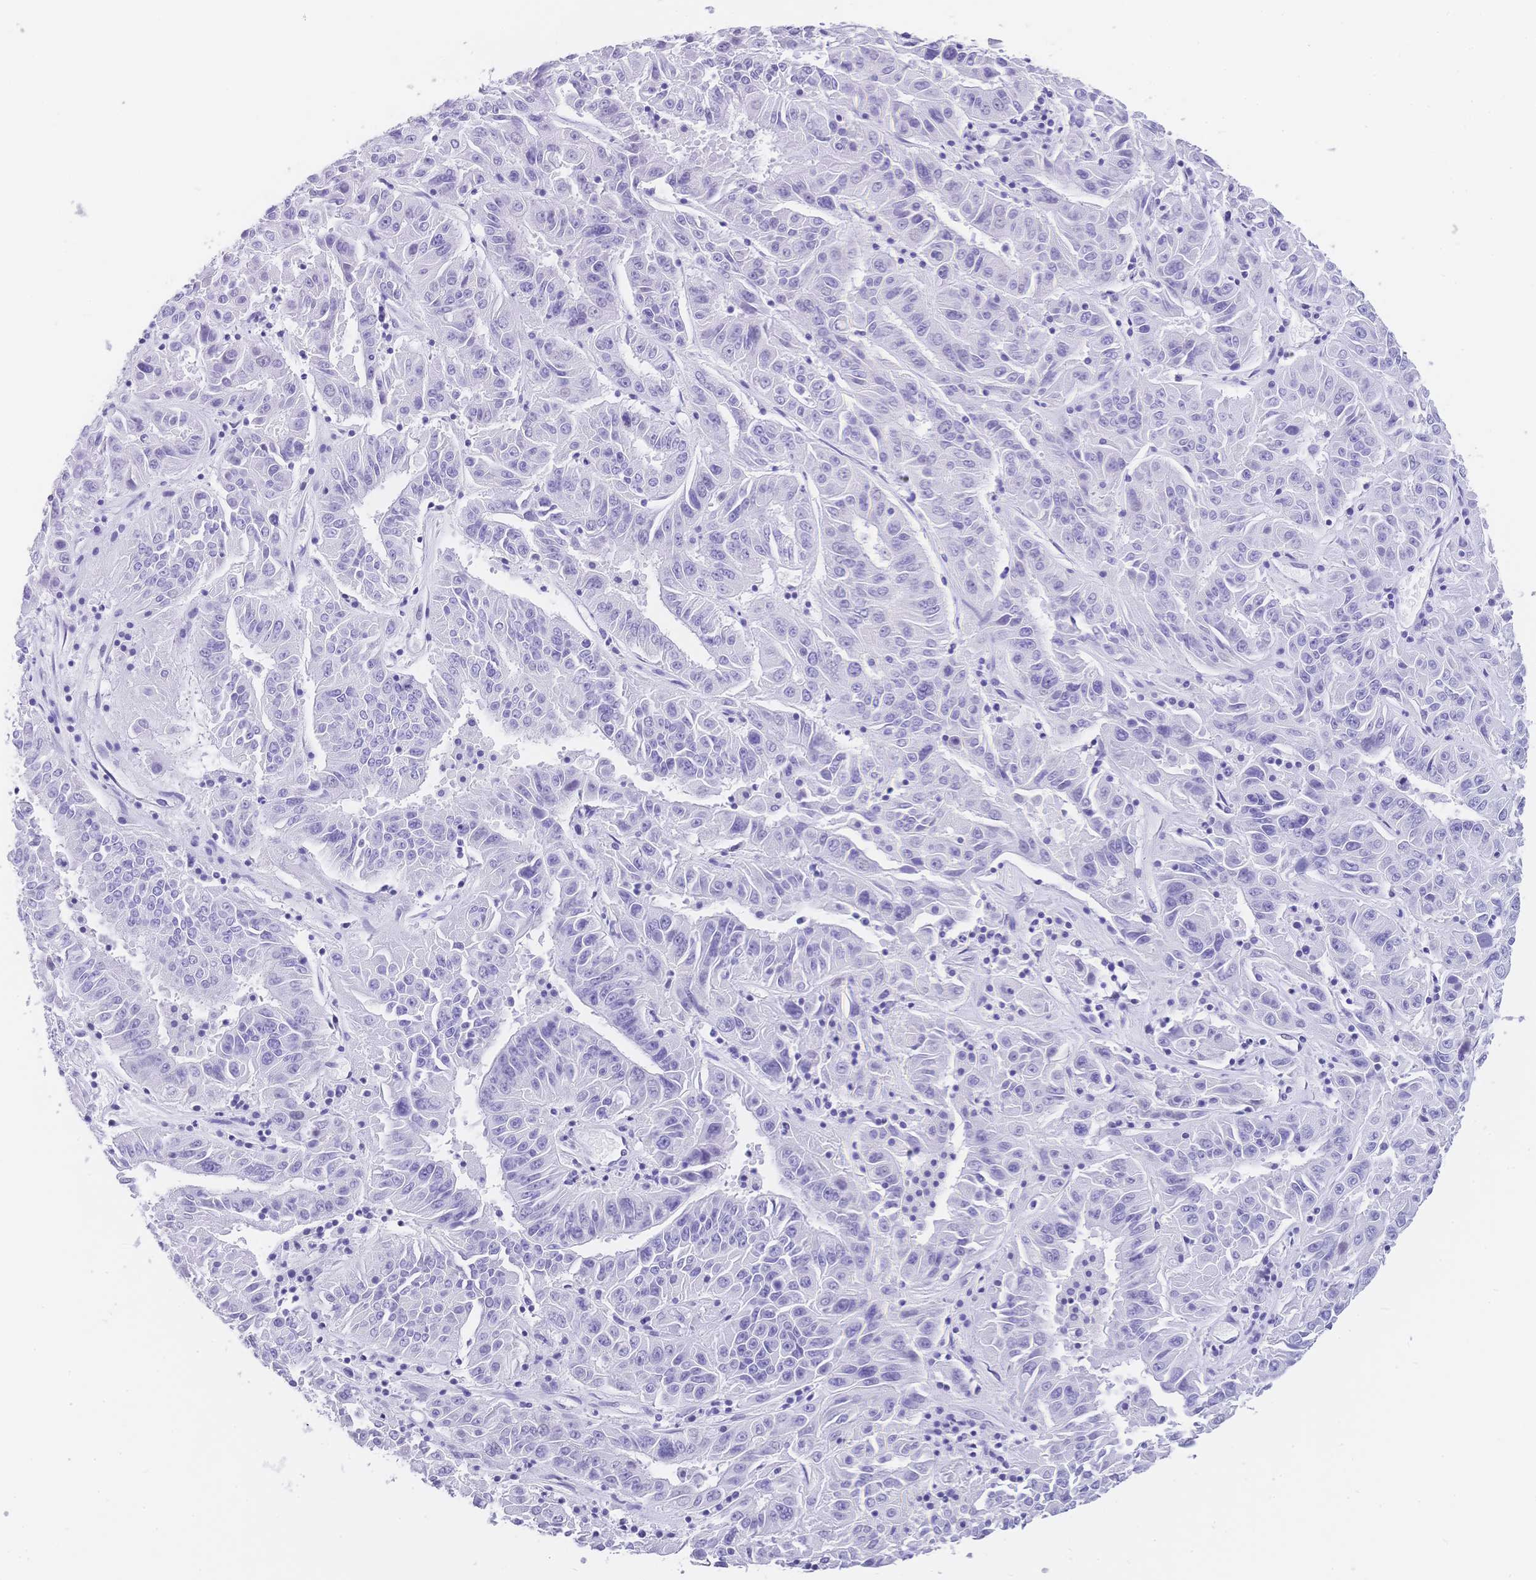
{"staining": {"intensity": "negative", "quantity": "none", "location": "none"}, "tissue": "pancreatic cancer", "cell_type": "Tumor cells", "image_type": "cancer", "snomed": [{"axis": "morphology", "description": "Adenocarcinoma, NOS"}, {"axis": "topography", "description": "Pancreas"}], "caption": "Protein analysis of pancreatic cancer (adenocarcinoma) demonstrates no significant expression in tumor cells.", "gene": "MUC21", "patient": {"sex": "male", "age": 63}}